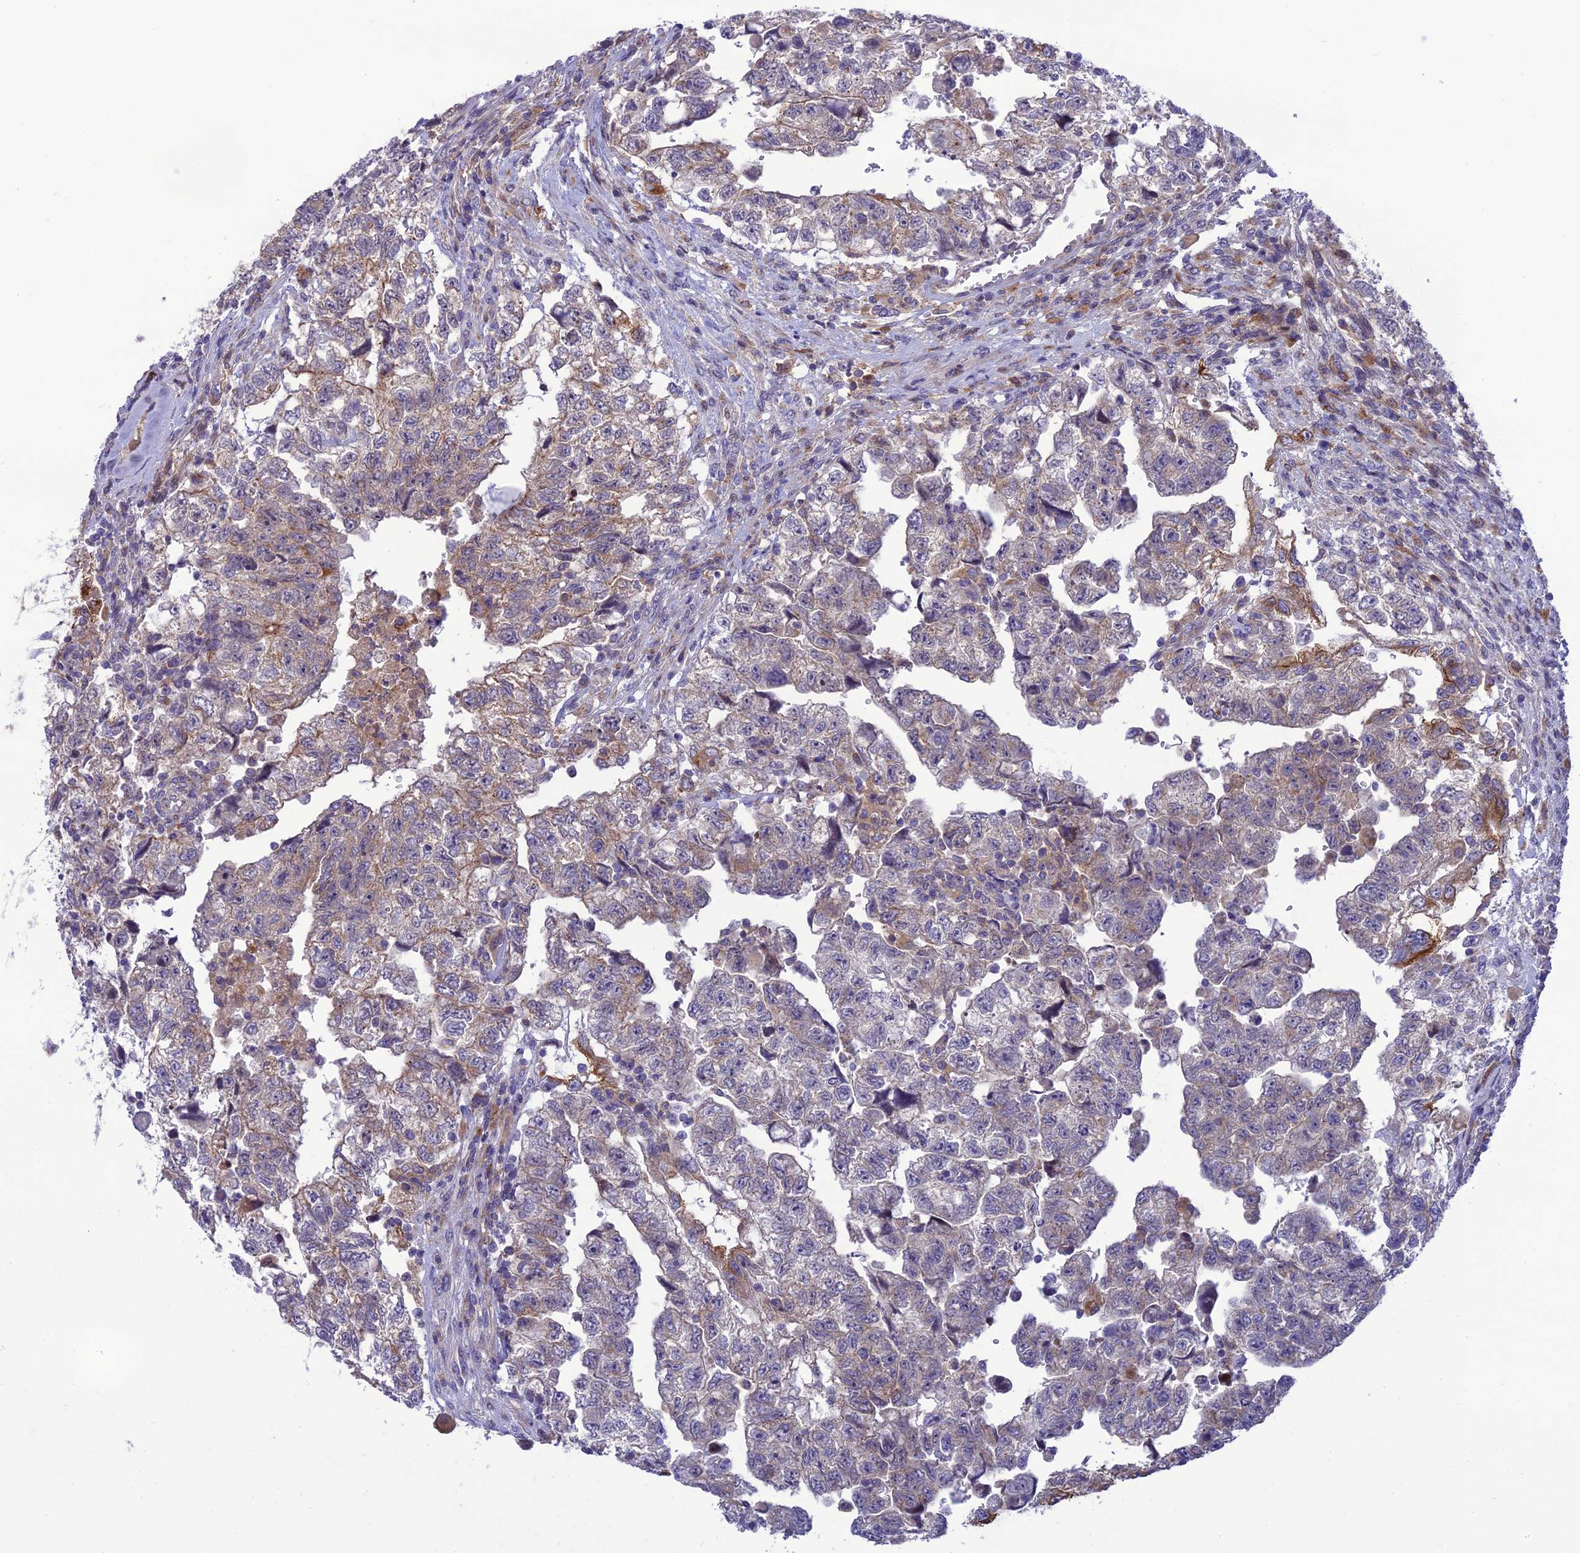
{"staining": {"intensity": "moderate", "quantity": "<25%", "location": "cytoplasmic/membranous"}, "tissue": "testis cancer", "cell_type": "Tumor cells", "image_type": "cancer", "snomed": [{"axis": "morphology", "description": "Carcinoma, Embryonal, NOS"}, {"axis": "topography", "description": "Testis"}], "caption": "This is an image of immunohistochemistry staining of embryonal carcinoma (testis), which shows moderate expression in the cytoplasmic/membranous of tumor cells.", "gene": "JMY", "patient": {"sex": "male", "age": 36}}